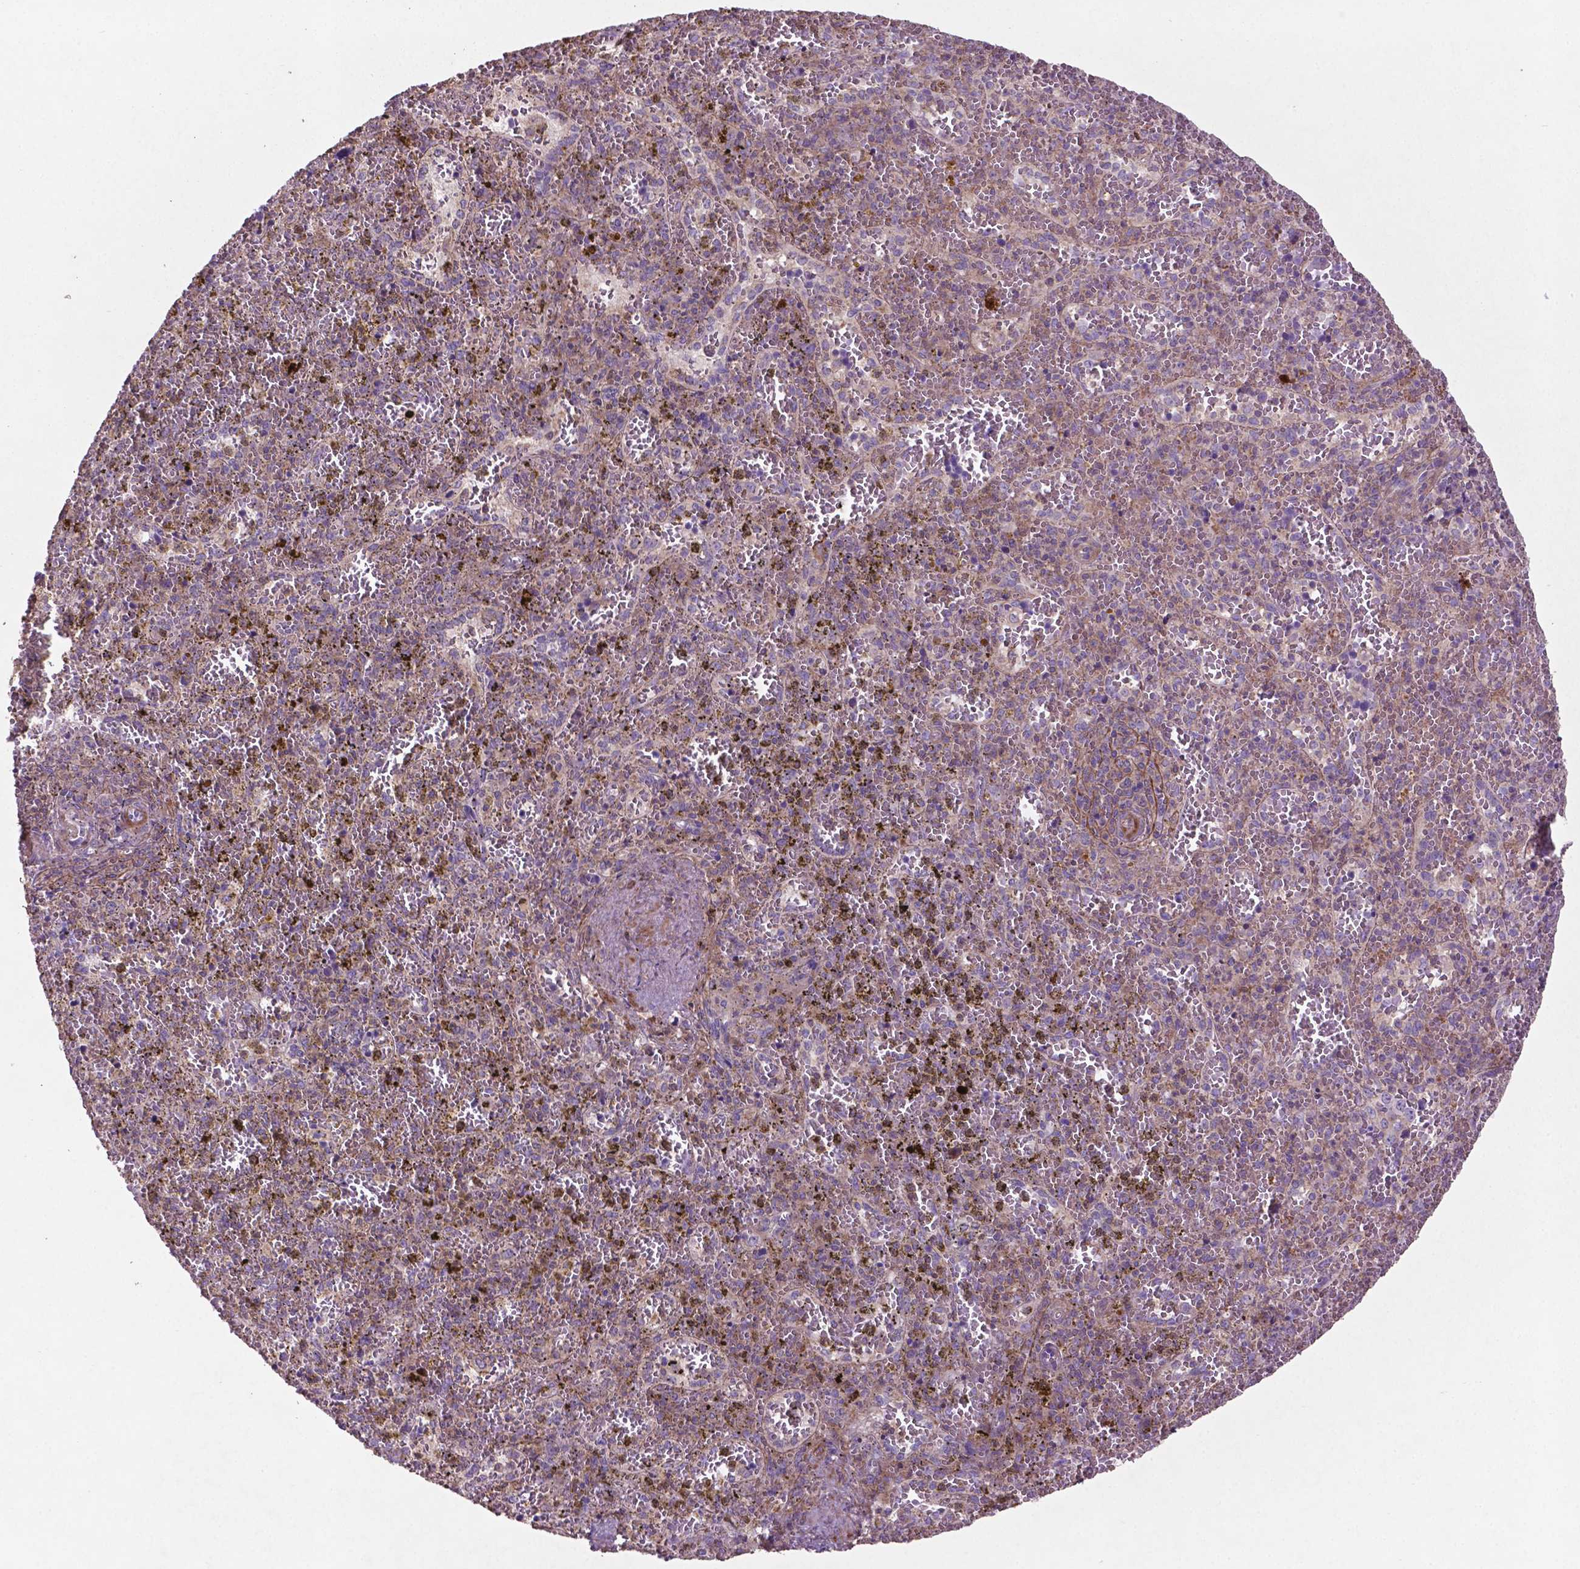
{"staining": {"intensity": "weak", "quantity": "<25%", "location": "cytoplasmic/membranous"}, "tissue": "spleen", "cell_type": "Cells in red pulp", "image_type": "normal", "snomed": [{"axis": "morphology", "description": "Normal tissue, NOS"}, {"axis": "topography", "description": "Spleen"}], "caption": "This micrograph is of unremarkable spleen stained with immunohistochemistry (IHC) to label a protein in brown with the nuclei are counter-stained blue. There is no expression in cells in red pulp.", "gene": "BMP4", "patient": {"sex": "female", "age": 50}}